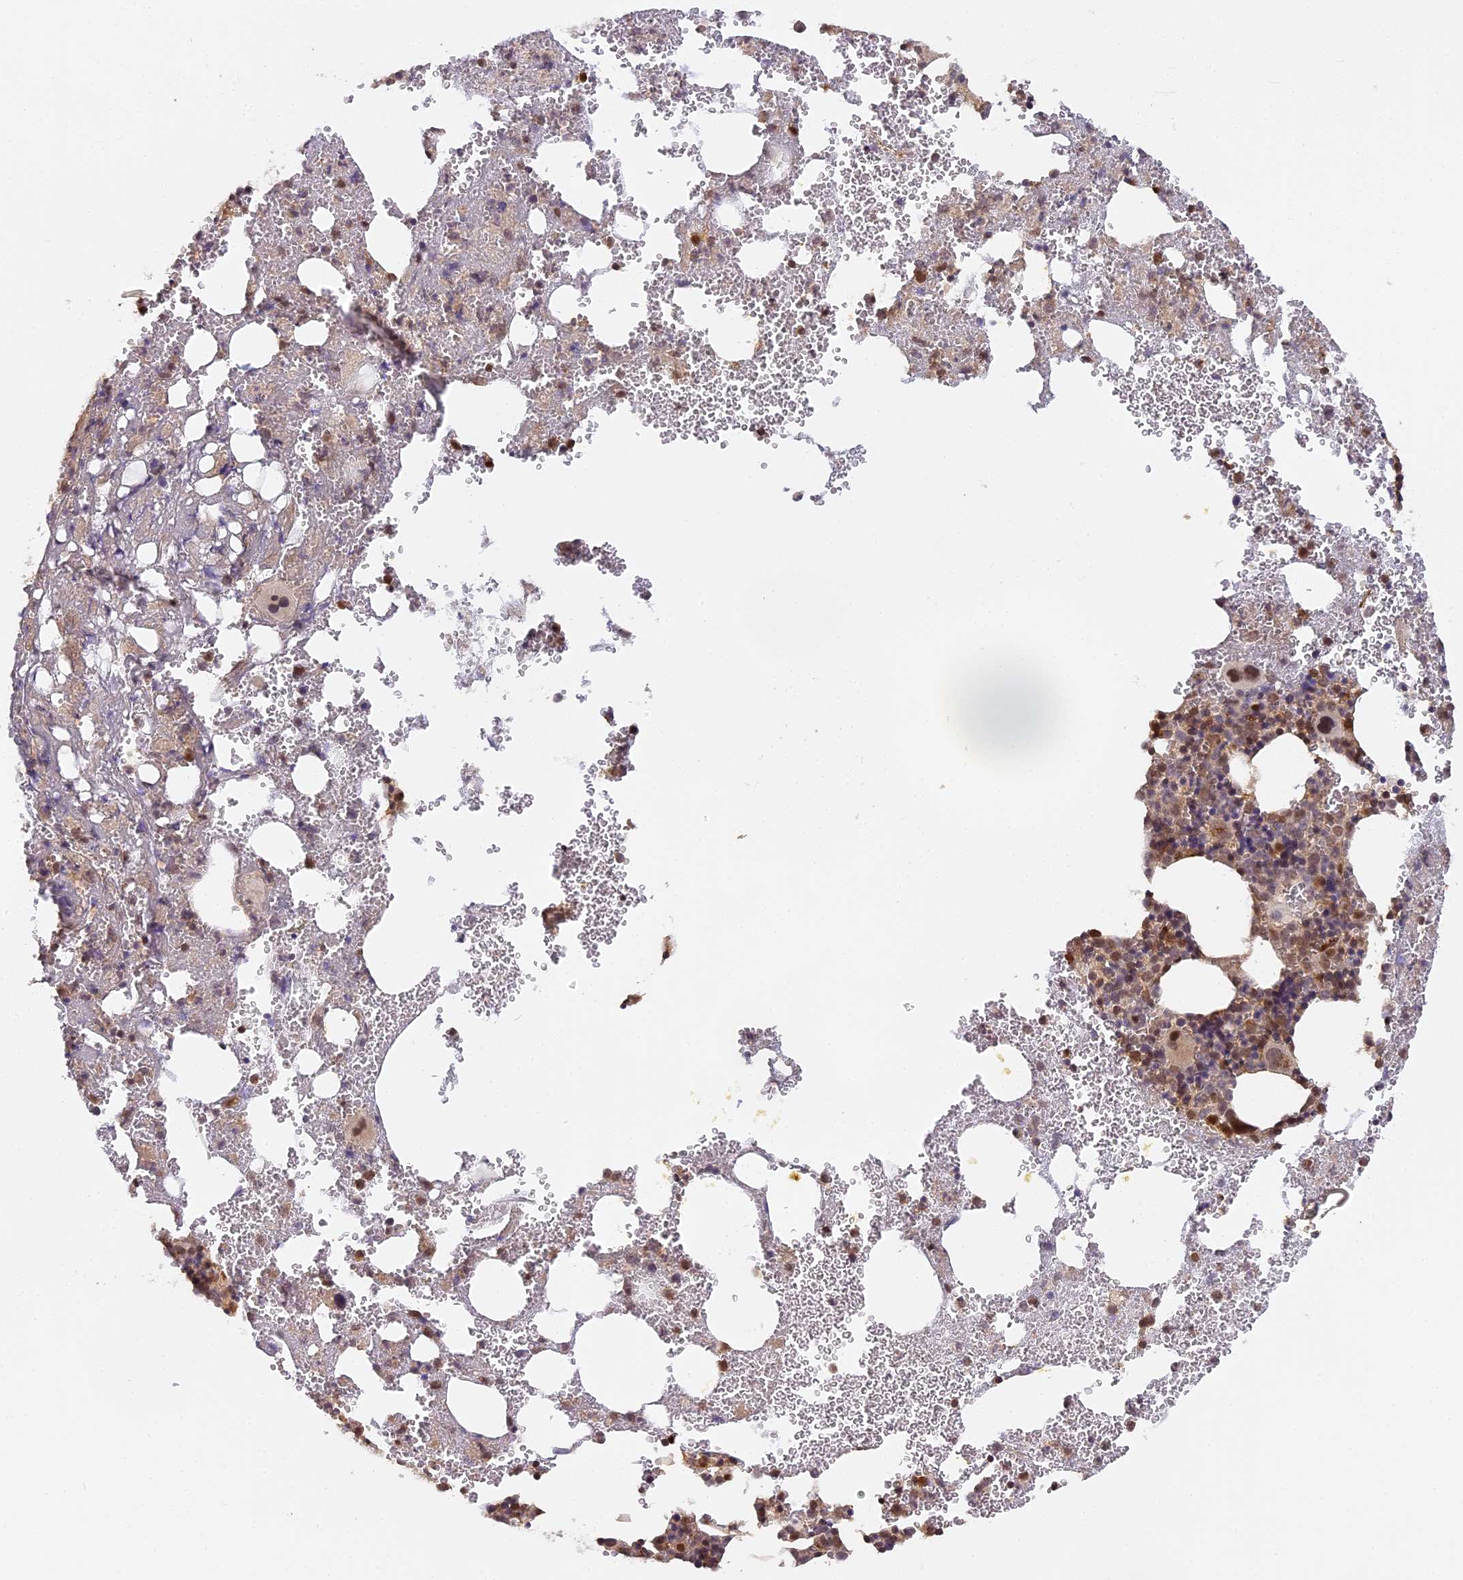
{"staining": {"intensity": "moderate", "quantity": "25%-75%", "location": "nuclear"}, "tissue": "bone marrow", "cell_type": "Hematopoietic cells", "image_type": "normal", "snomed": [{"axis": "morphology", "description": "Normal tissue, NOS"}, {"axis": "topography", "description": "Bone marrow"}], "caption": "A high-resolution histopathology image shows immunohistochemistry staining of unremarkable bone marrow, which demonstrates moderate nuclear expression in about 25%-75% of hematopoietic cells.", "gene": "MYBL2", "patient": {"sex": "male", "age": 61}}